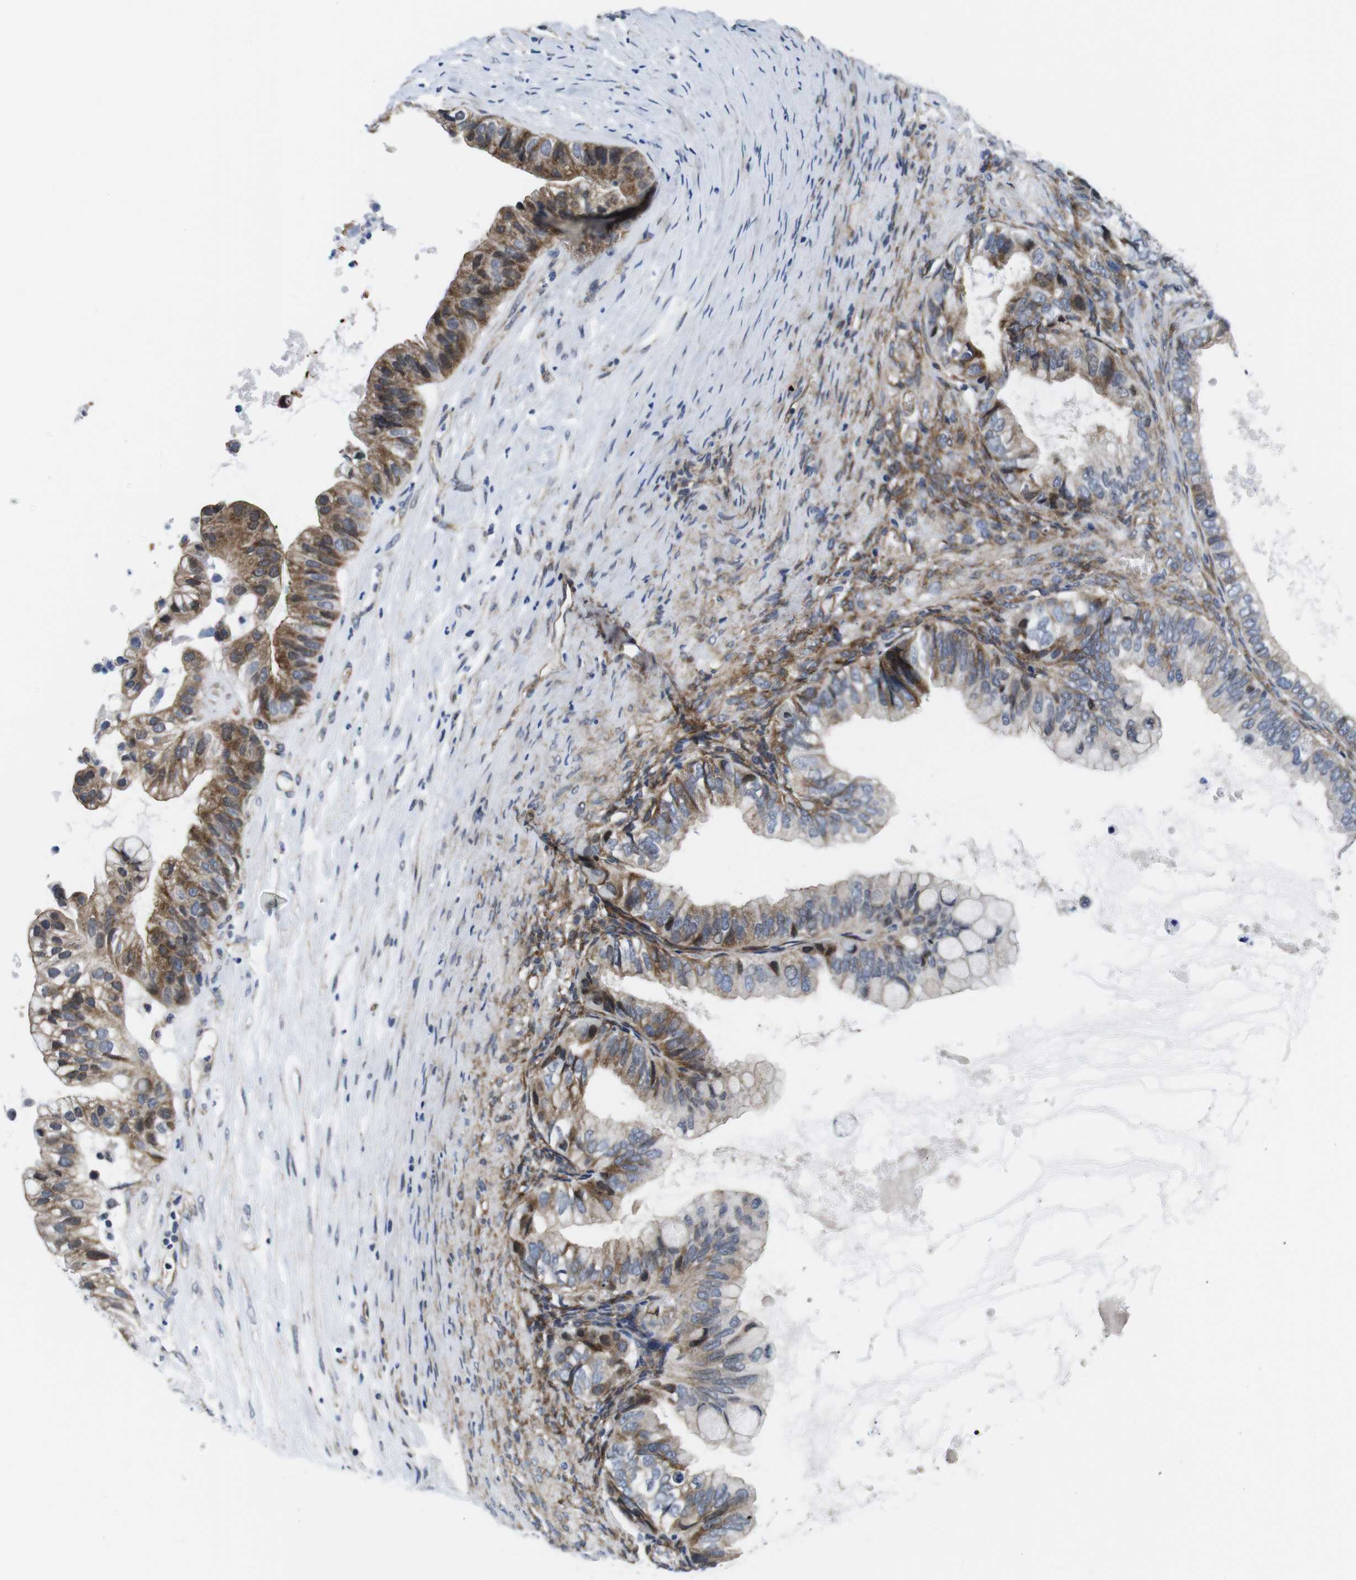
{"staining": {"intensity": "moderate", "quantity": ">75%", "location": "cytoplasmic/membranous"}, "tissue": "ovarian cancer", "cell_type": "Tumor cells", "image_type": "cancer", "snomed": [{"axis": "morphology", "description": "Cystadenocarcinoma, mucinous, NOS"}, {"axis": "topography", "description": "Ovary"}], "caption": "A high-resolution histopathology image shows immunohistochemistry staining of mucinous cystadenocarcinoma (ovarian), which shows moderate cytoplasmic/membranous positivity in approximately >75% of tumor cells.", "gene": "SOCS3", "patient": {"sex": "female", "age": 80}}